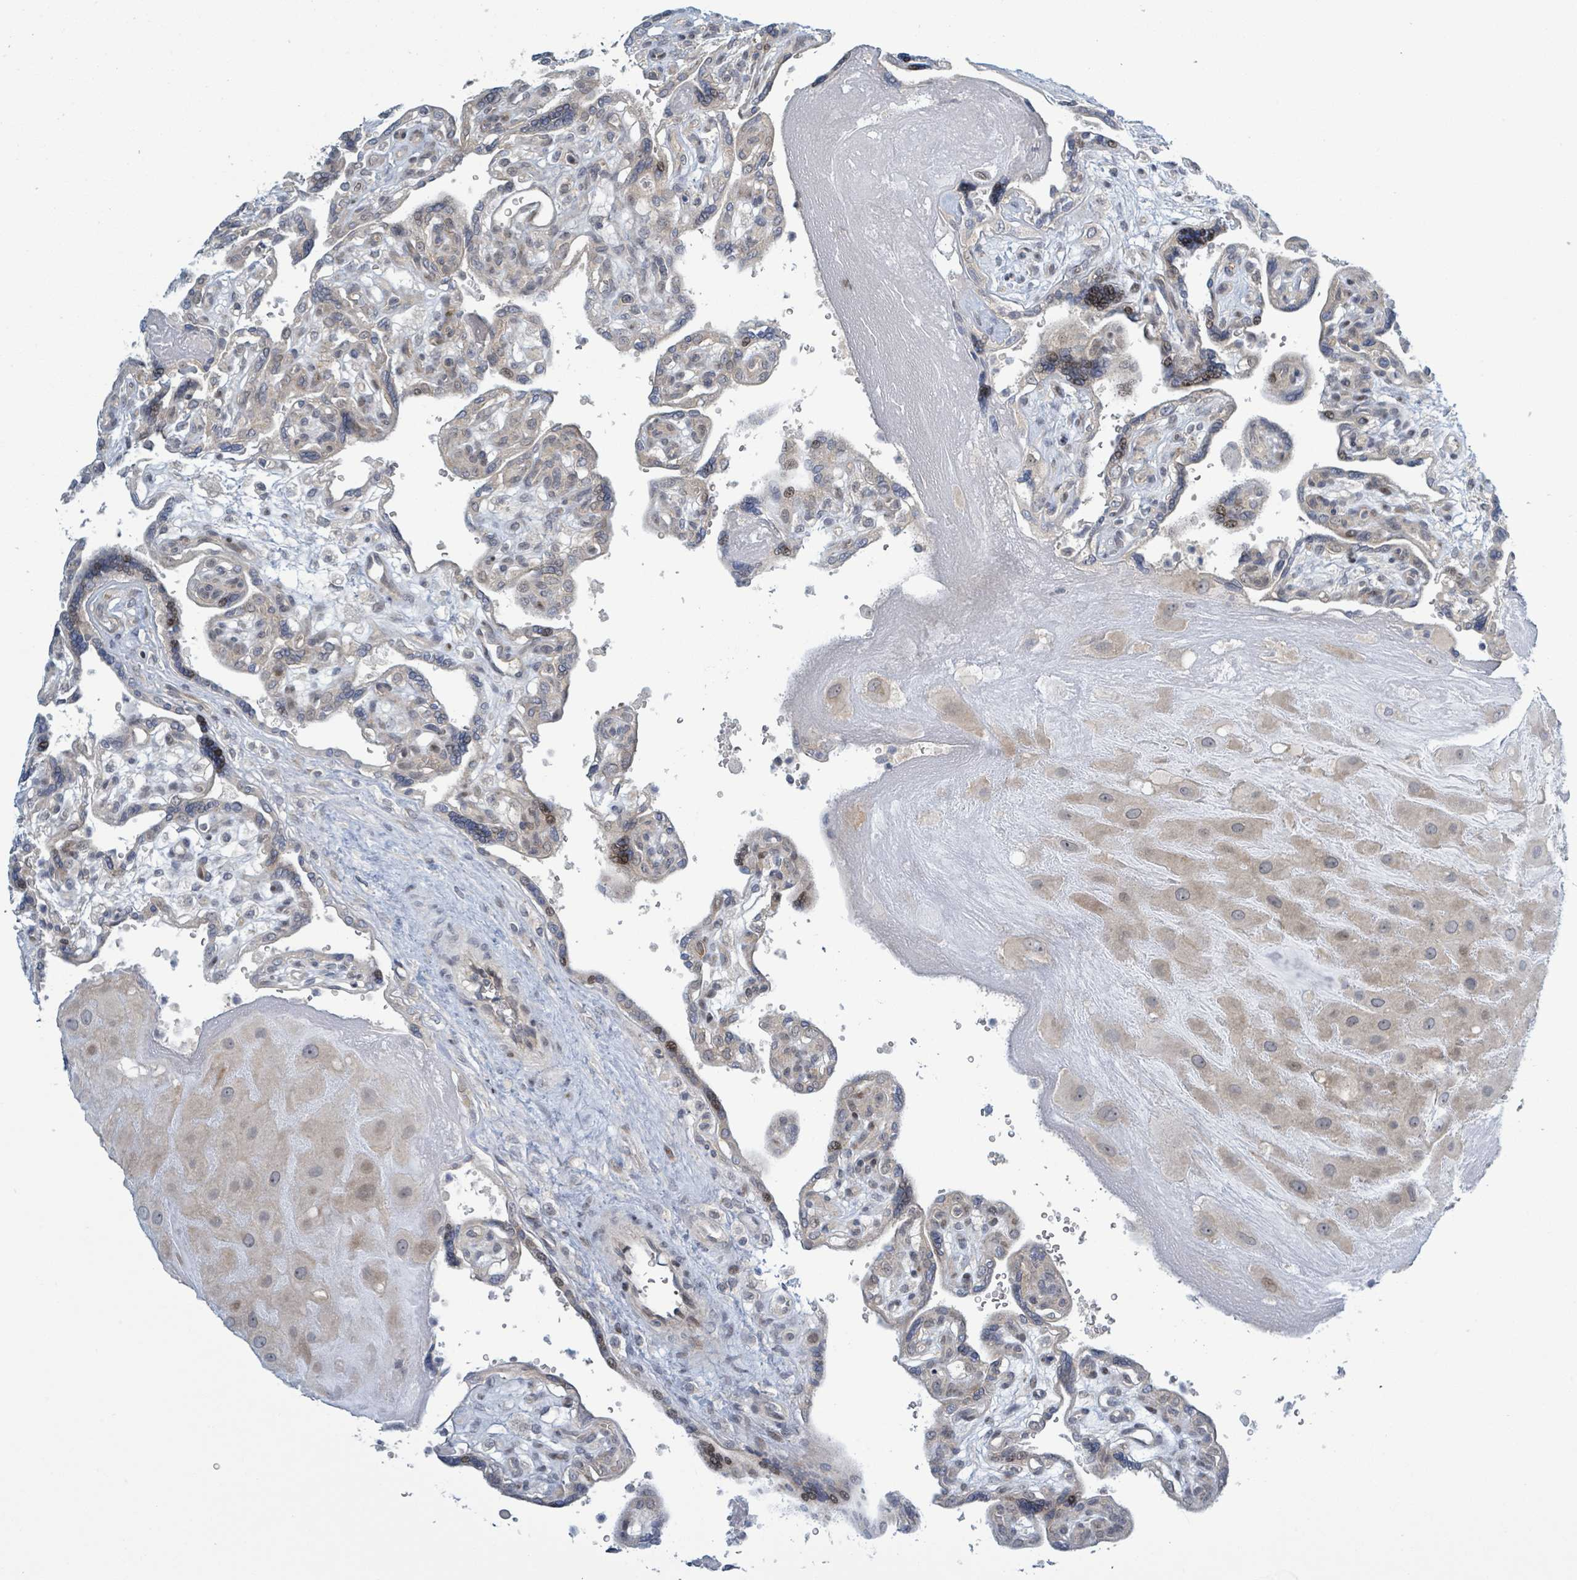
{"staining": {"intensity": "weak", "quantity": "25%-75%", "location": "cytoplasmic/membranous"}, "tissue": "placenta", "cell_type": "Decidual cells", "image_type": "normal", "snomed": [{"axis": "morphology", "description": "Normal tissue, NOS"}, {"axis": "topography", "description": "Placenta"}], "caption": "This histopathology image shows benign placenta stained with immunohistochemistry (IHC) to label a protein in brown. The cytoplasmic/membranous of decidual cells show weak positivity for the protein. Nuclei are counter-stained blue.", "gene": "RPL32", "patient": {"sex": "female", "age": 39}}